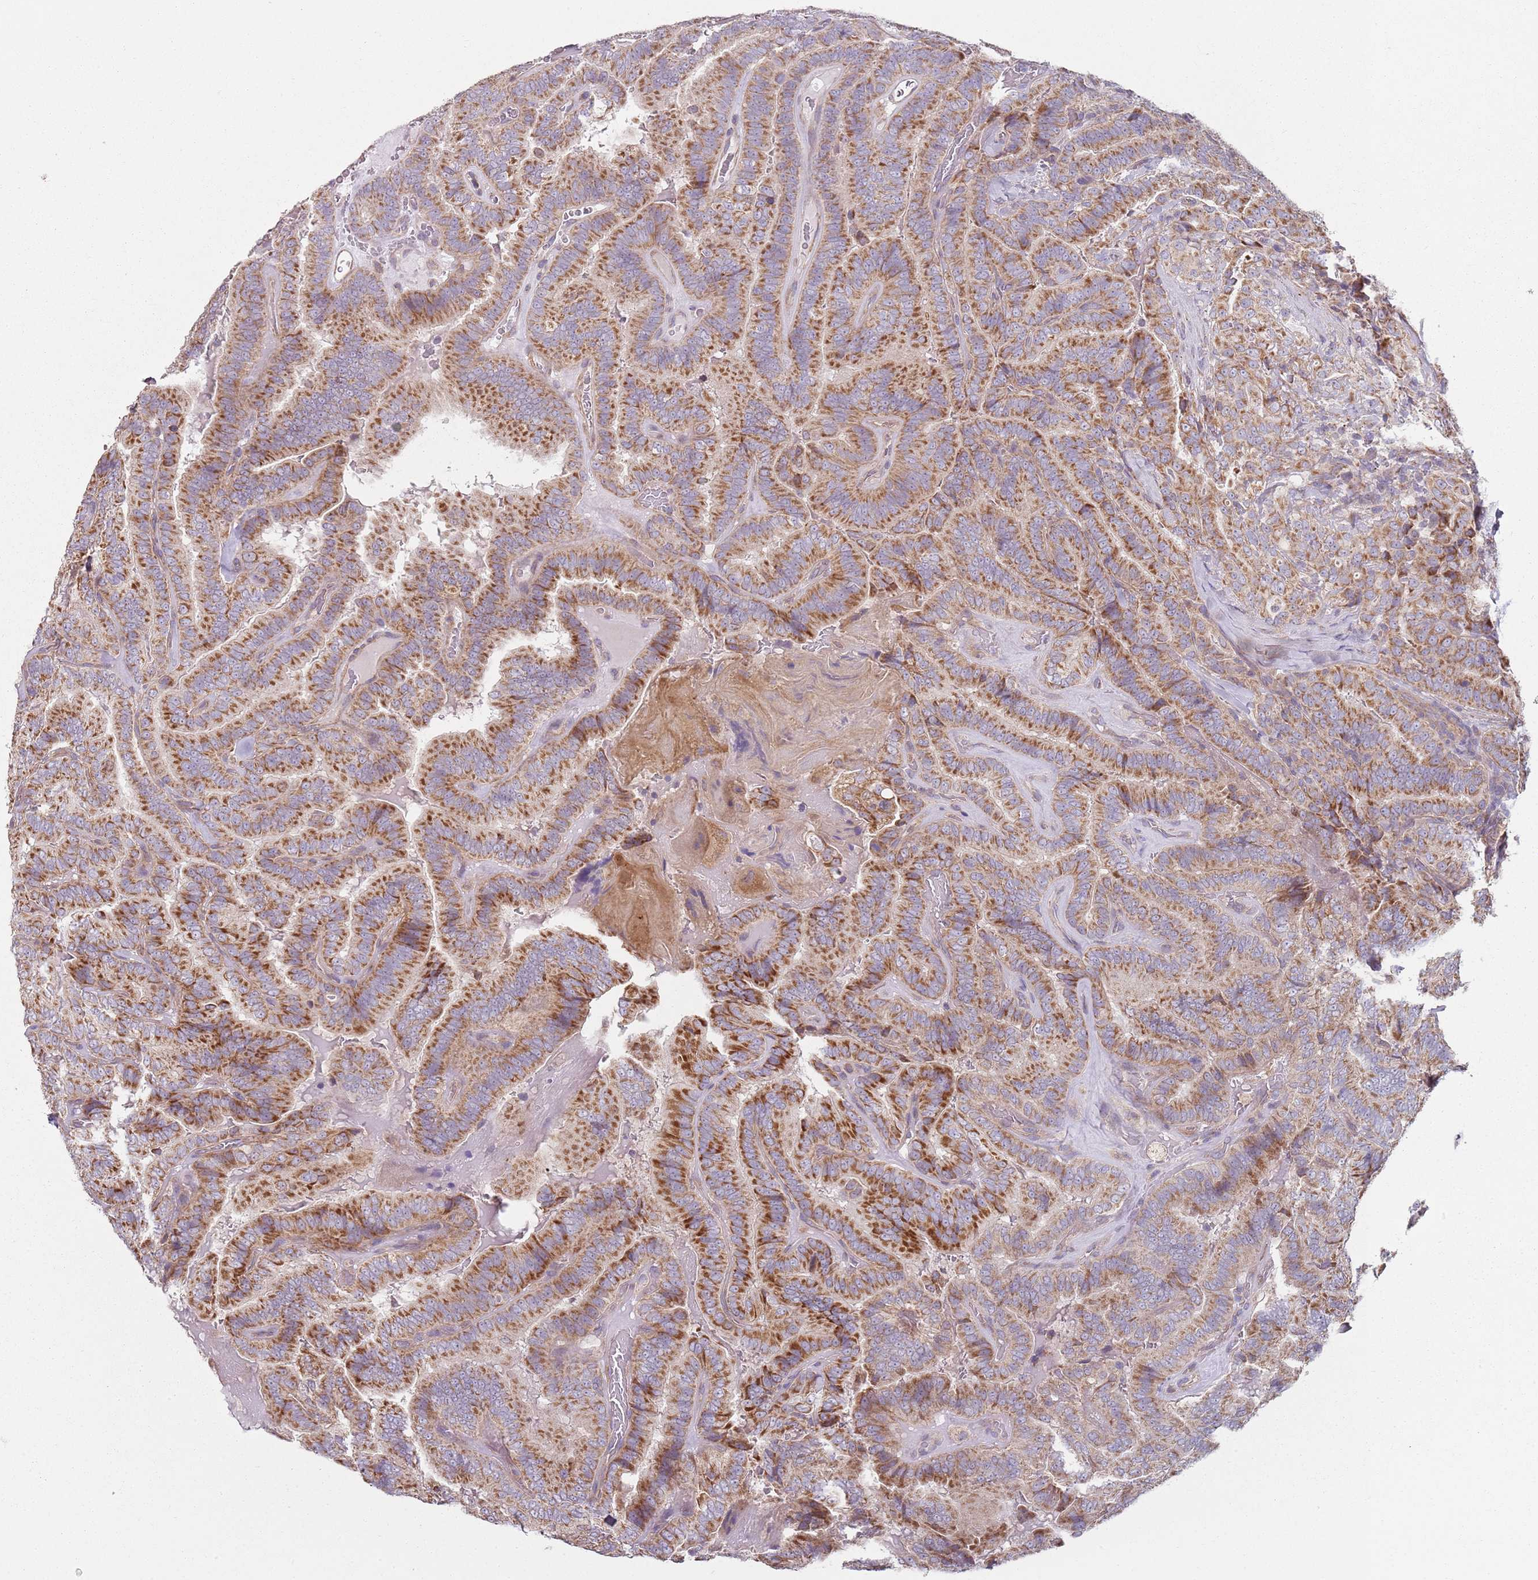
{"staining": {"intensity": "moderate", "quantity": ">75%", "location": "cytoplasmic/membranous"}, "tissue": "thyroid cancer", "cell_type": "Tumor cells", "image_type": "cancer", "snomed": [{"axis": "morphology", "description": "Papillary adenocarcinoma, NOS"}, {"axis": "topography", "description": "Thyroid gland"}], "caption": "A photomicrograph of thyroid cancer (papillary adenocarcinoma) stained for a protein displays moderate cytoplasmic/membranous brown staining in tumor cells.", "gene": "GAS8", "patient": {"sex": "male", "age": 61}}